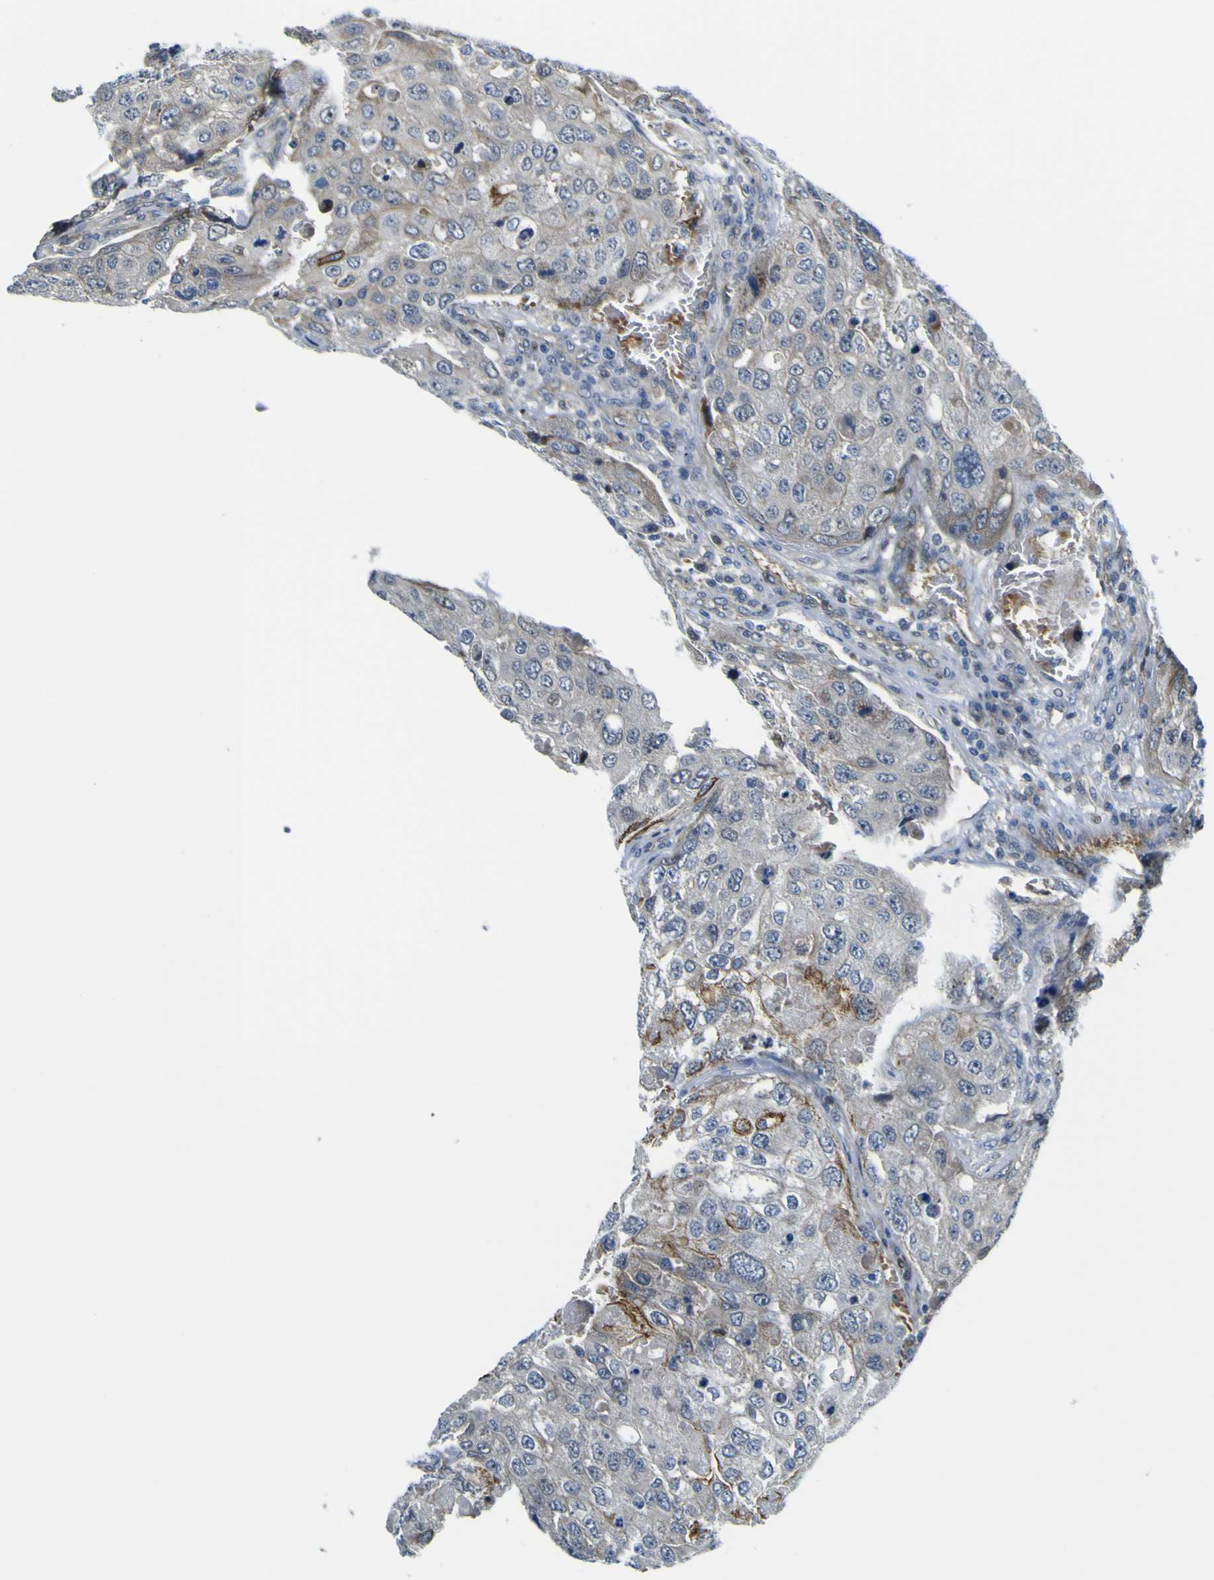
{"staining": {"intensity": "strong", "quantity": "<25%", "location": "cytoplasmic/membranous"}, "tissue": "urothelial cancer", "cell_type": "Tumor cells", "image_type": "cancer", "snomed": [{"axis": "morphology", "description": "Urothelial carcinoma, High grade"}, {"axis": "topography", "description": "Lymph node"}, {"axis": "topography", "description": "Urinary bladder"}], "caption": "The image shows immunohistochemical staining of urothelial carcinoma (high-grade). There is strong cytoplasmic/membranous staining is present in about <25% of tumor cells. The protein of interest is stained brown, and the nuclei are stained in blue (DAB (3,3'-diaminobenzidine) IHC with brightfield microscopy, high magnification).", "gene": "KDM7A", "patient": {"sex": "male", "age": 51}}